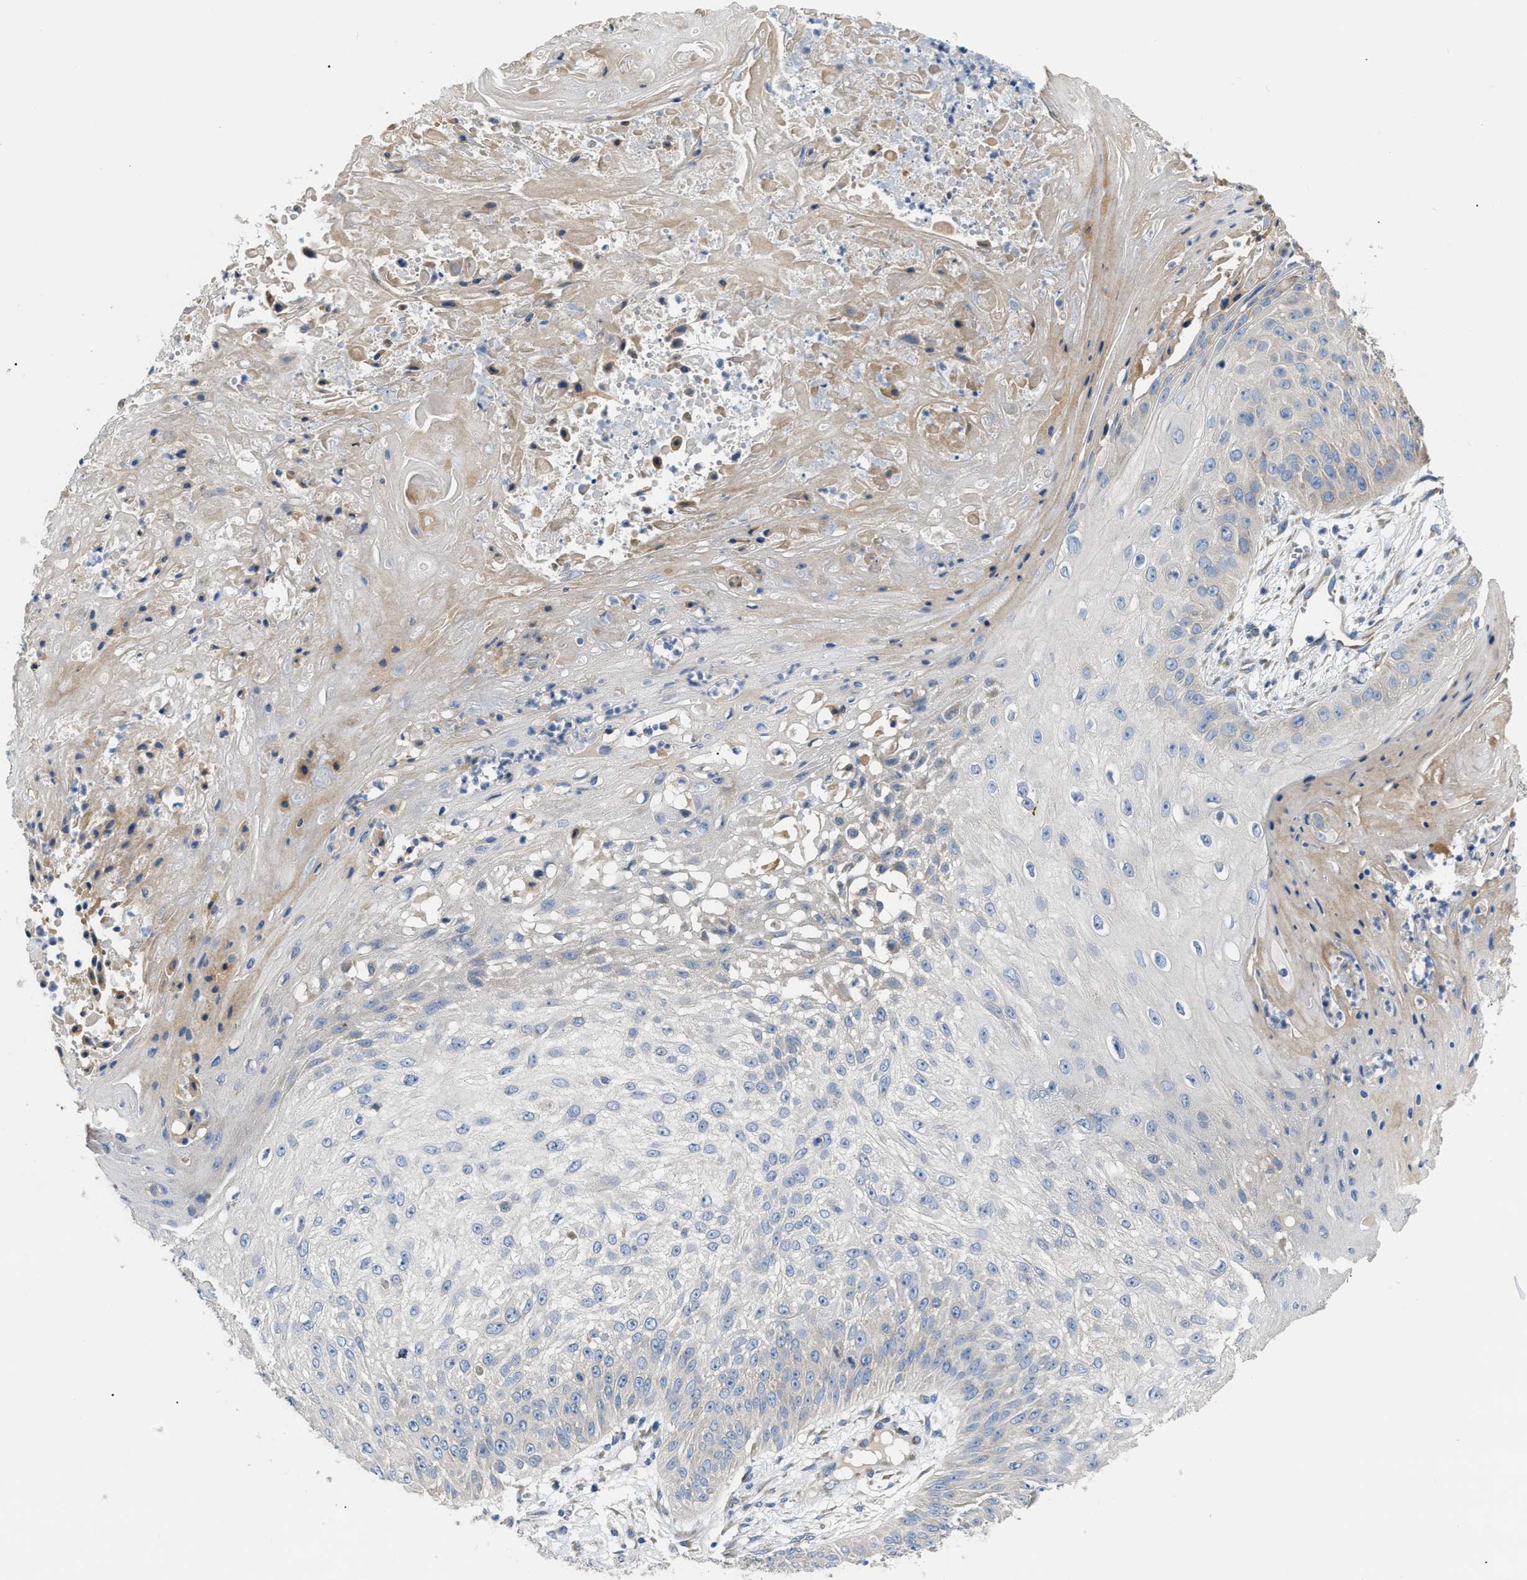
{"staining": {"intensity": "negative", "quantity": "none", "location": "none"}, "tissue": "skin cancer", "cell_type": "Tumor cells", "image_type": "cancer", "snomed": [{"axis": "morphology", "description": "Squamous cell carcinoma, NOS"}, {"axis": "topography", "description": "Skin"}], "caption": "A photomicrograph of skin cancer (squamous cell carcinoma) stained for a protein displays no brown staining in tumor cells.", "gene": "DHX58", "patient": {"sex": "female", "age": 80}}